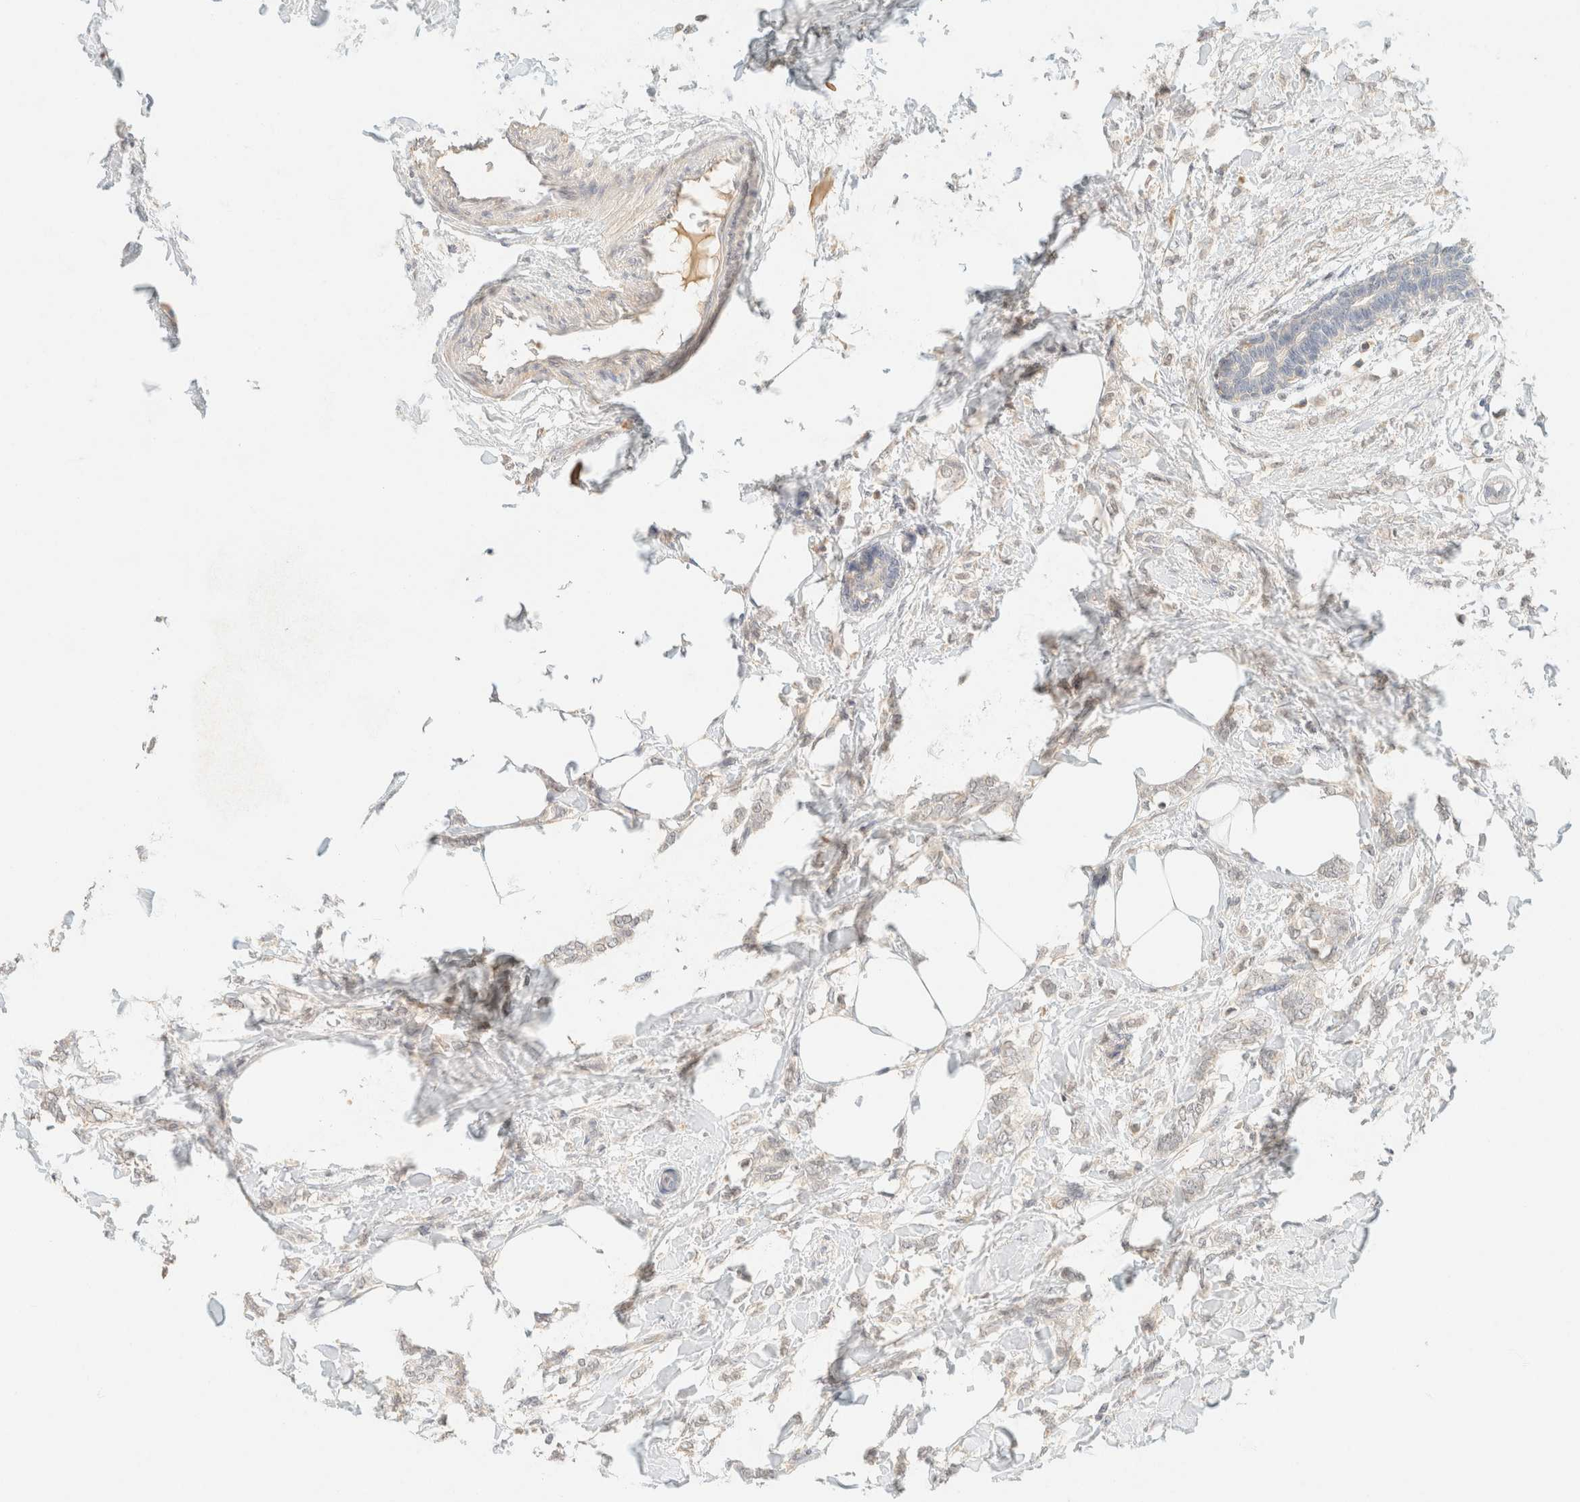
{"staining": {"intensity": "negative", "quantity": "none", "location": "none"}, "tissue": "breast cancer", "cell_type": "Tumor cells", "image_type": "cancer", "snomed": [{"axis": "morphology", "description": "Lobular carcinoma, in situ"}, {"axis": "morphology", "description": "Lobular carcinoma"}, {"axis": "topography", "description": "Breast"}], "caption": "This image is of breast lobular carcinoma in situ stained with immunohistochemistry (IHC) to label a protein in brown with the nuclei are counter-stained blue. There is no expression in tumor cells. (DAB (3,3'-diaminobenzidine) IHC with hematoxylin counter stain).", "gene": "TIMD4", "patient": {"sex": "female", "age": 41}}